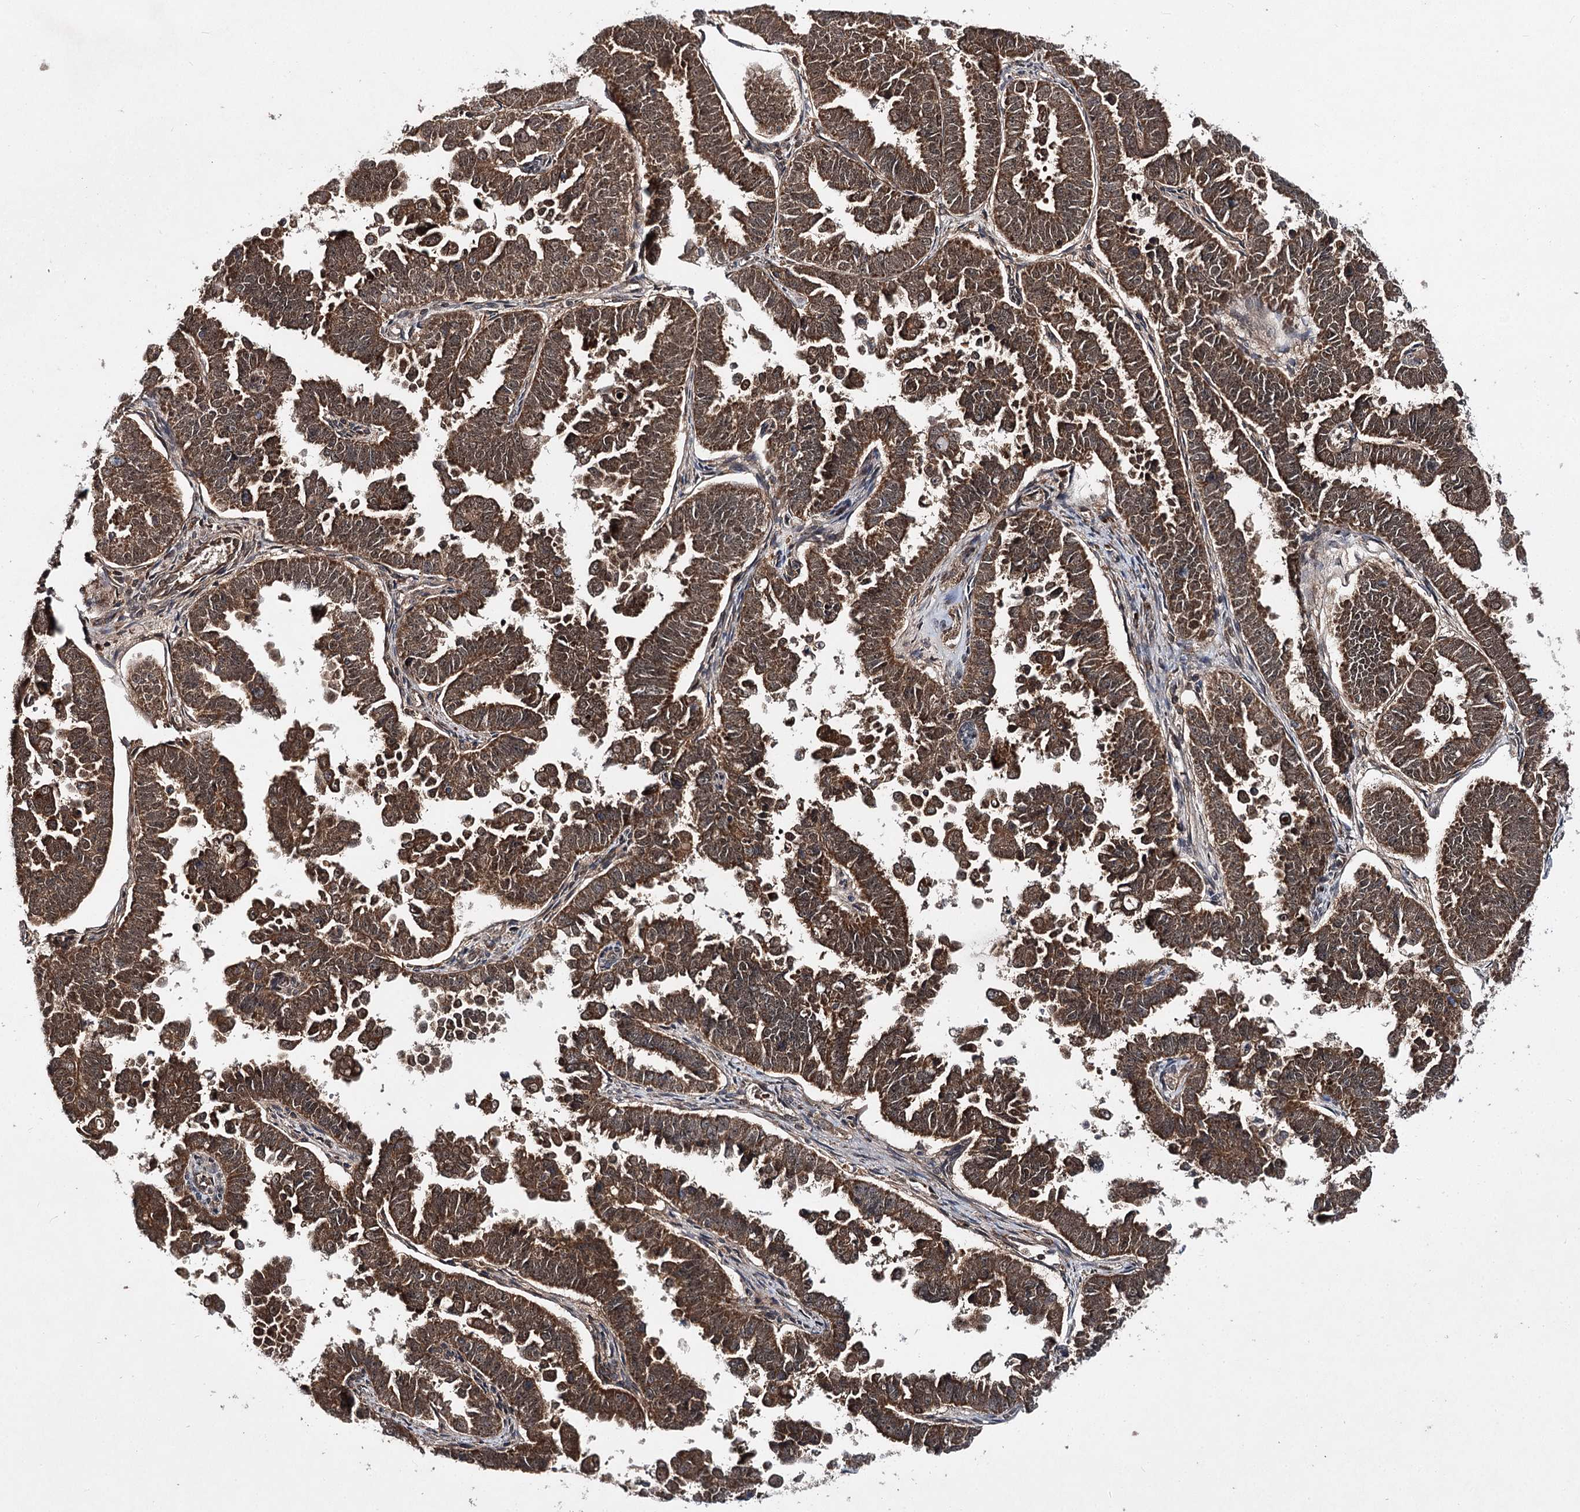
{"staining": {"intensity": "strong", "quantity": ">75%", "location": "cytoplasmic/membranous"}, "tissue": "endometrial cancer", "cell_type": "Tumor cells", "image_type": "cancer", "snomed": [{"axis": "morphology", "description": "Adenocarcinoma, NOS"}, {"axis": "topography", "description": "Endometrium"}], "caption": "Immunohistochemistry image of neoplastic tissue: endometrial cancer (adenocarcinoma) stained using immunohistochemistry shows high levels of strong protein expression localized specifically in the cytoplasmic/membranous of tumor cells, appearing as a cytoplasmic/membranous brown color.", "gene": "MSANTD2", "patient": {"sex": "female", "age": 75}}